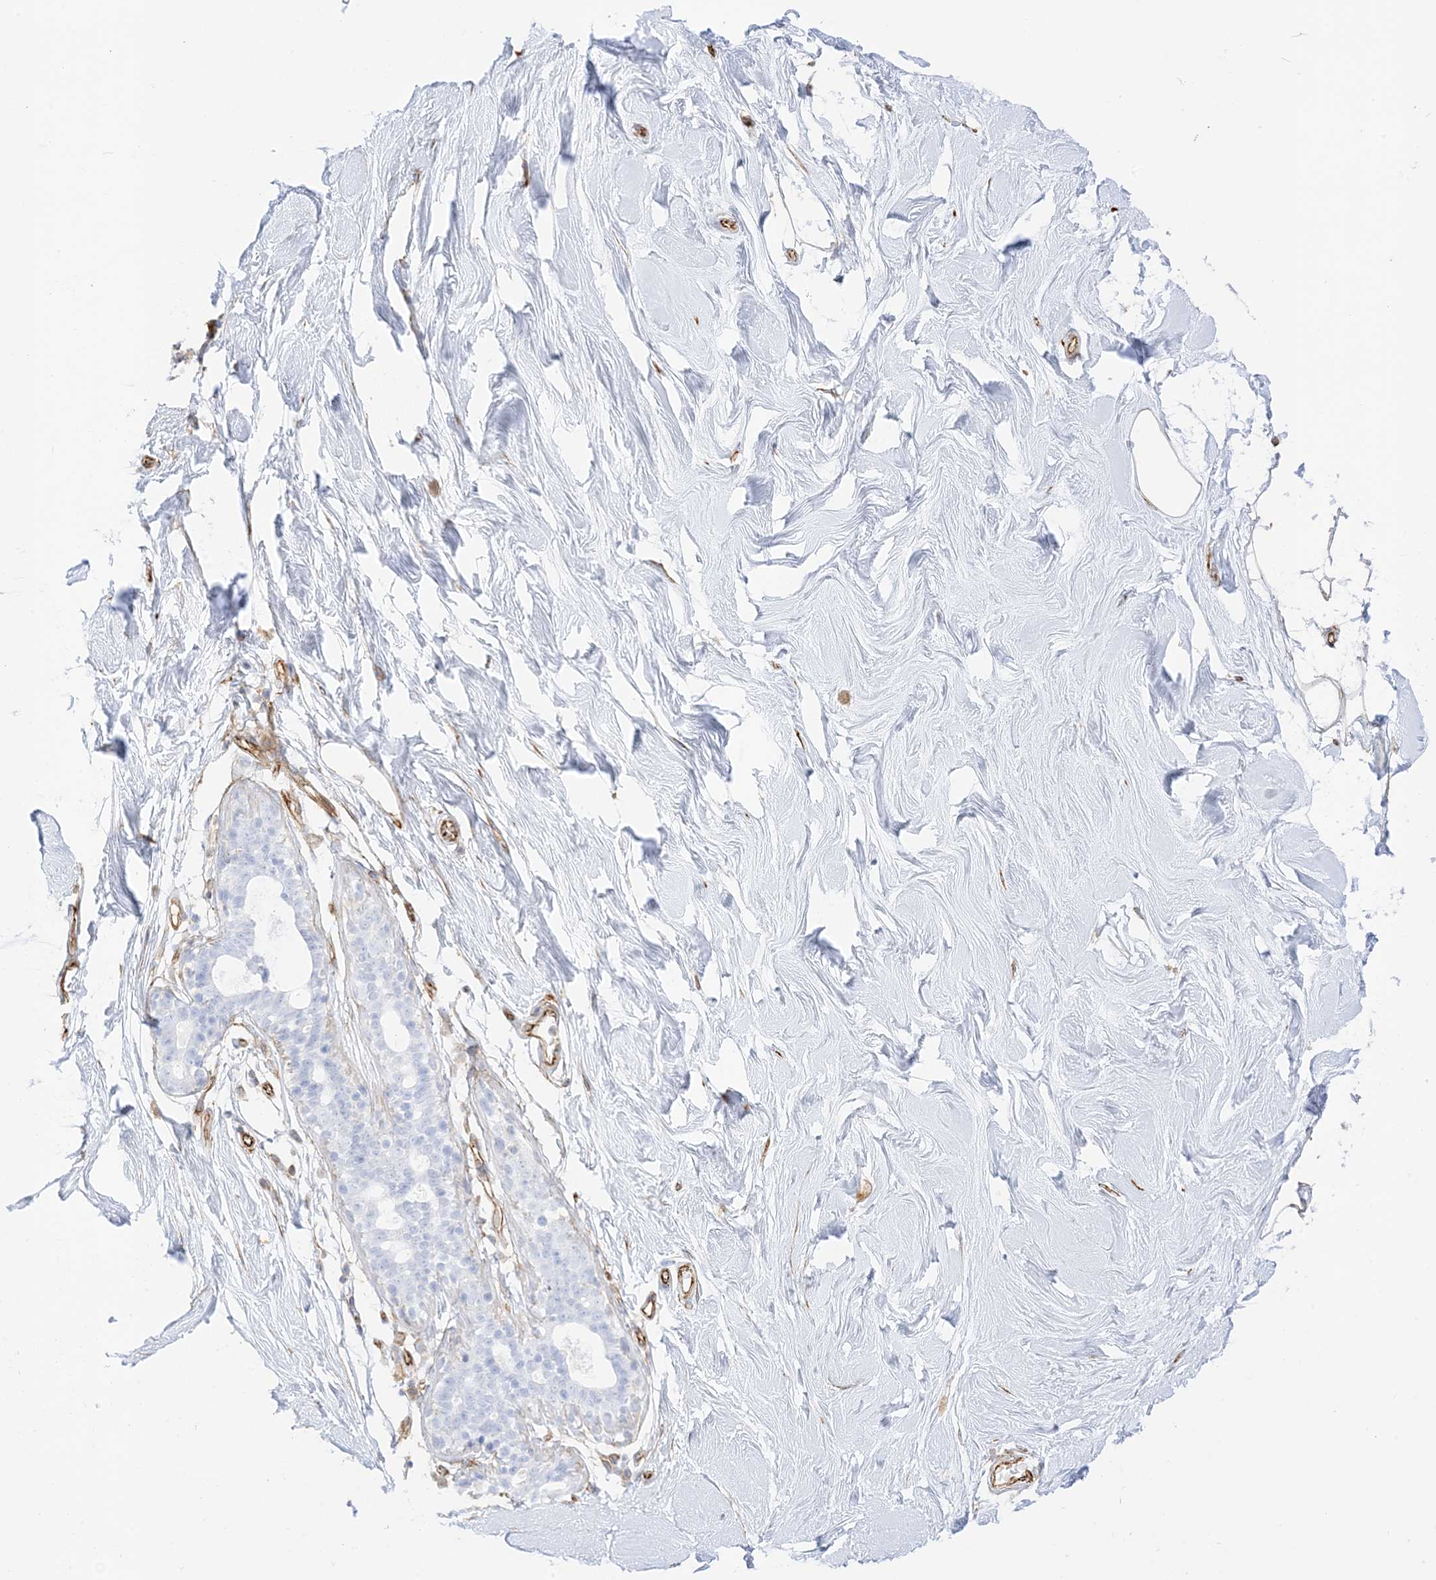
{"staining": {"intensity": "negative", "quantity": "none", "location": "none"}, "tissue": "breast", "cell_type": "Adipocytes", "image_type": "normal", "snomed": [{"axis": "morphology", "description": "Normal tissue, NOS"}, {"axis": "topography", "description": "Breast"}], "caption": "Immunohistochemistry (IHC) histopathology image of benign human breast stained for a protein (brown), which demonstrates no expression in adipocytes.", "gene": "PID1", "patient": {"sex": "female", "age": 26}}